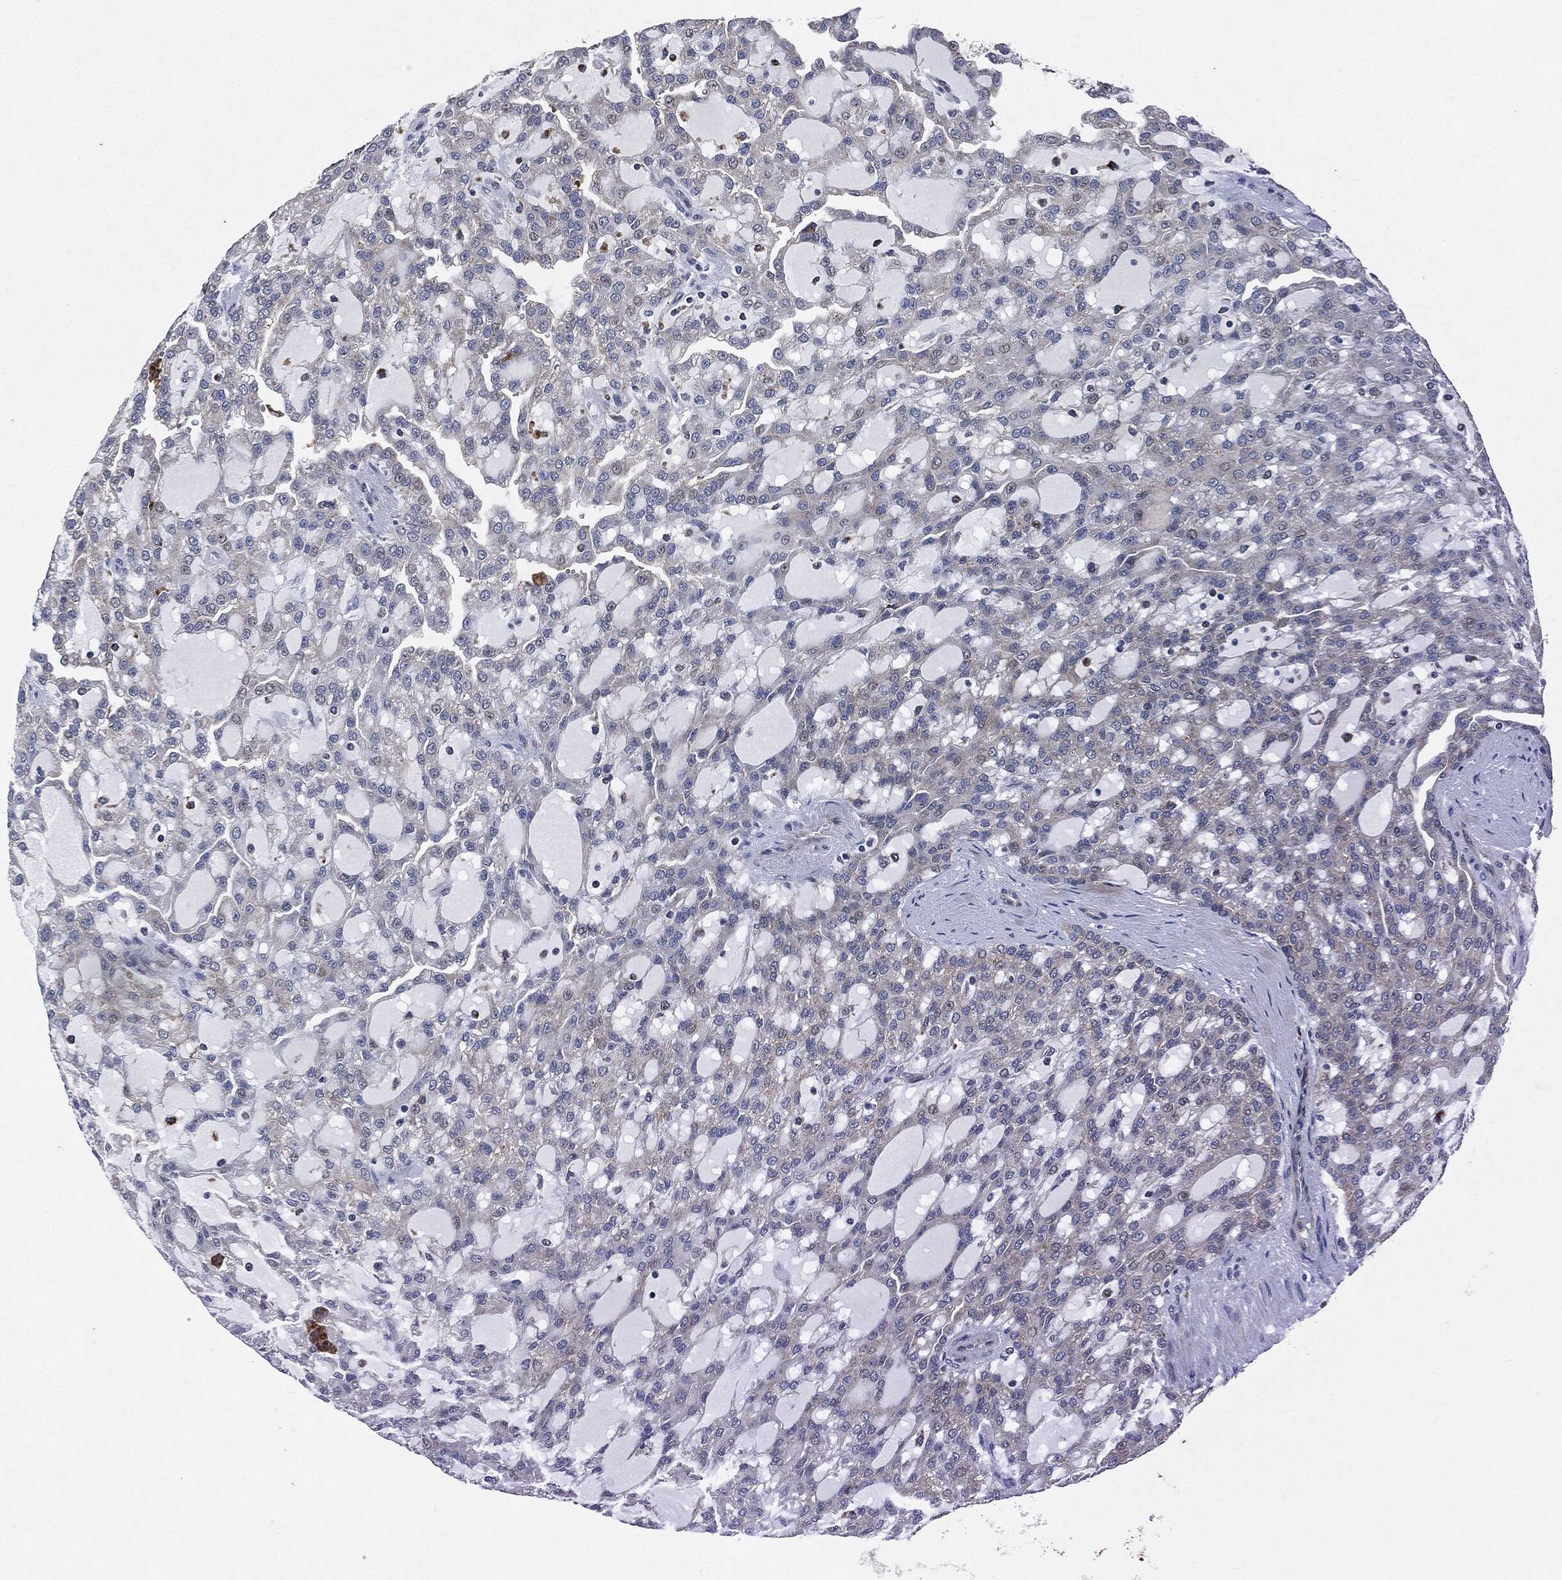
{"staining": {"intensity": "negative", "quantity": "none", "location": "none"}, "tissue": "renal cancer", "cell_type": "Tumor cells", "image_type": "cancer", "snomed": [{"axis": "morphology", "description": "Adenocarcinoma, NOS"}, {"axis": "topography", "description": "Kidney"}], "caption": "Adenocarcinoma (renal) stained for a protein using IHC shows no positivity tumor cells.", "gene": "SLC31A2", "patient": {"sex": "male", "age": 63}}